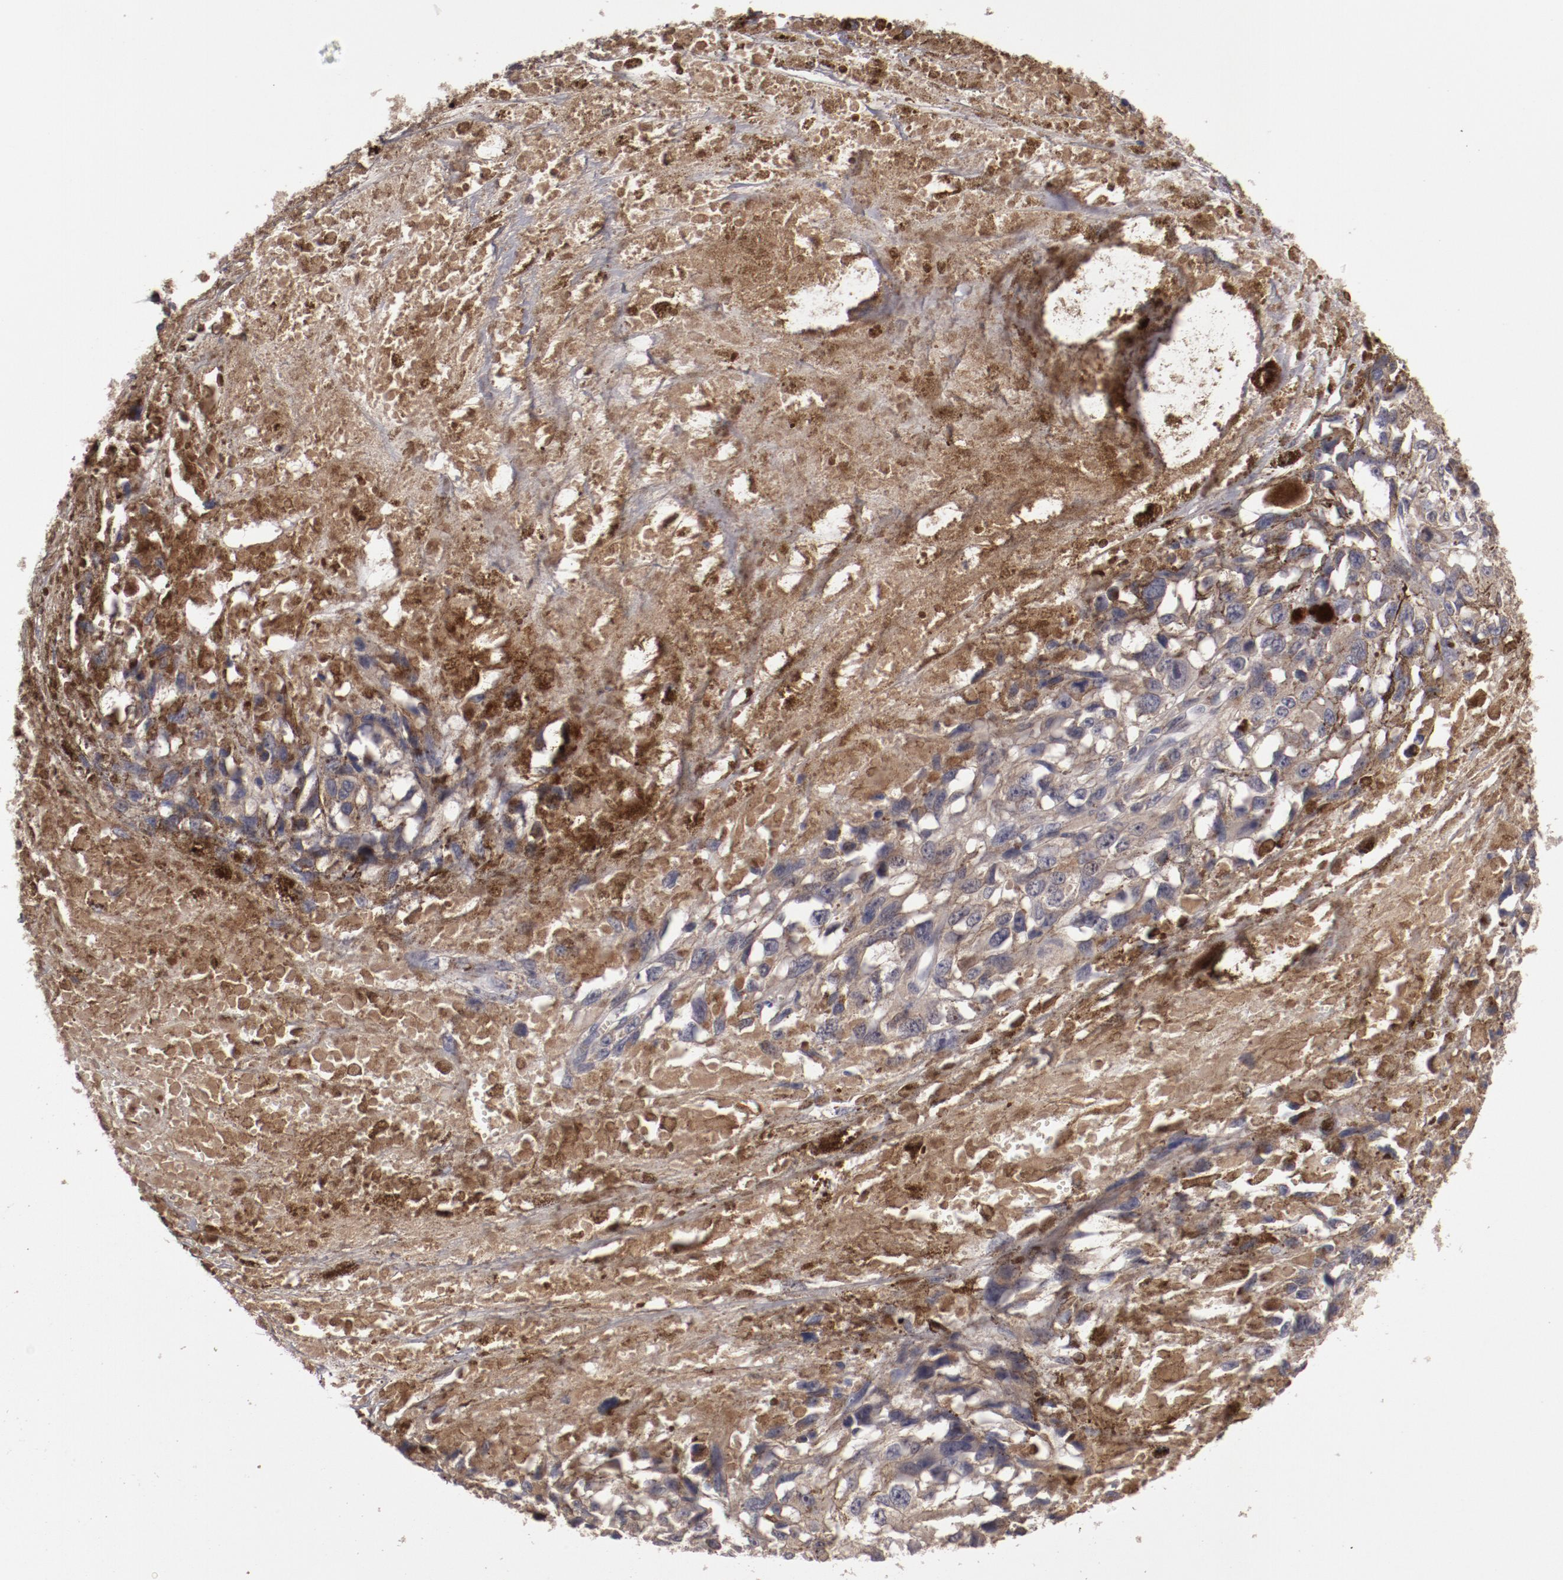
{"staining": {"intensity": "moderate", "quantity": ">75%", "location": "cytoplasmic/membranous"}, "tissue": "melanoma", "cell_type": "Tumor cells", "image_type": "cancer", "snomed": [{"axis": "morphology", "description": "Malignant melanoma, Metastatic site"}, {"axis": "topography", "description": "Lymph node"}], "caption": "The immunohistochemical stain labels moderate cytoplasmic/membranous staining in tumor cells of melanoma tissue.", "gene": "CP", "patient": {"sex": "male", "age": 59}}